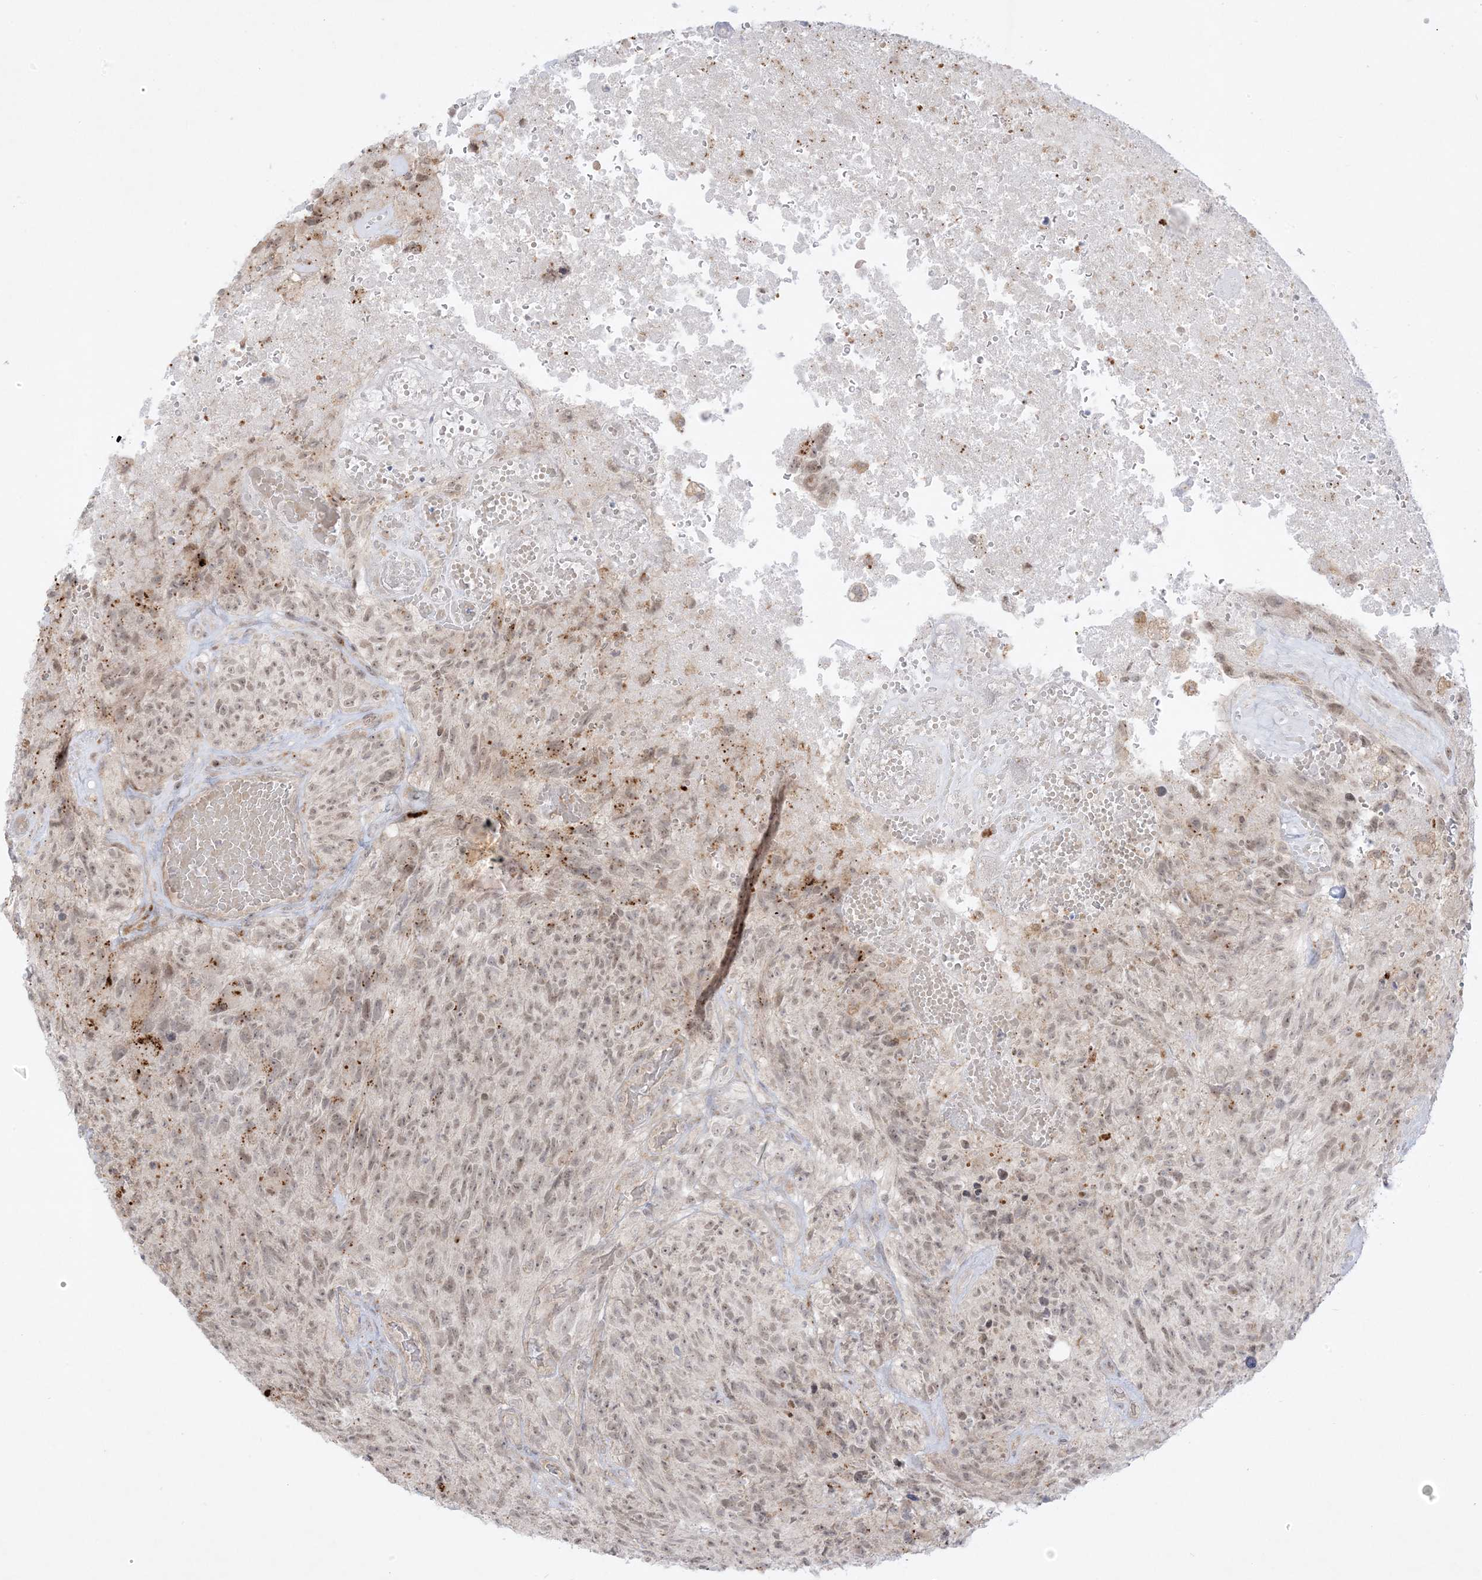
{"staining": {"intensity": "weak", "quantity": ">75%", "location": "nuclear"}, "tissue": "glioma", "cell_type": "Tumor cells", "image_type": "cancer", "snomed": [{"axis": "morphology", "description": "Glioma, malignant, High grade"}, {"axis": "topography", "description": "Brain"}], "caption": "Immunohistochemistry (IHC) (DAB) staining of human high-grade glioma (malignant) reveals weak nuclear protein staining in about >75% of tumor cells.", "gene": "PTK6", "patient": {"sex": "male", "age": 69}}